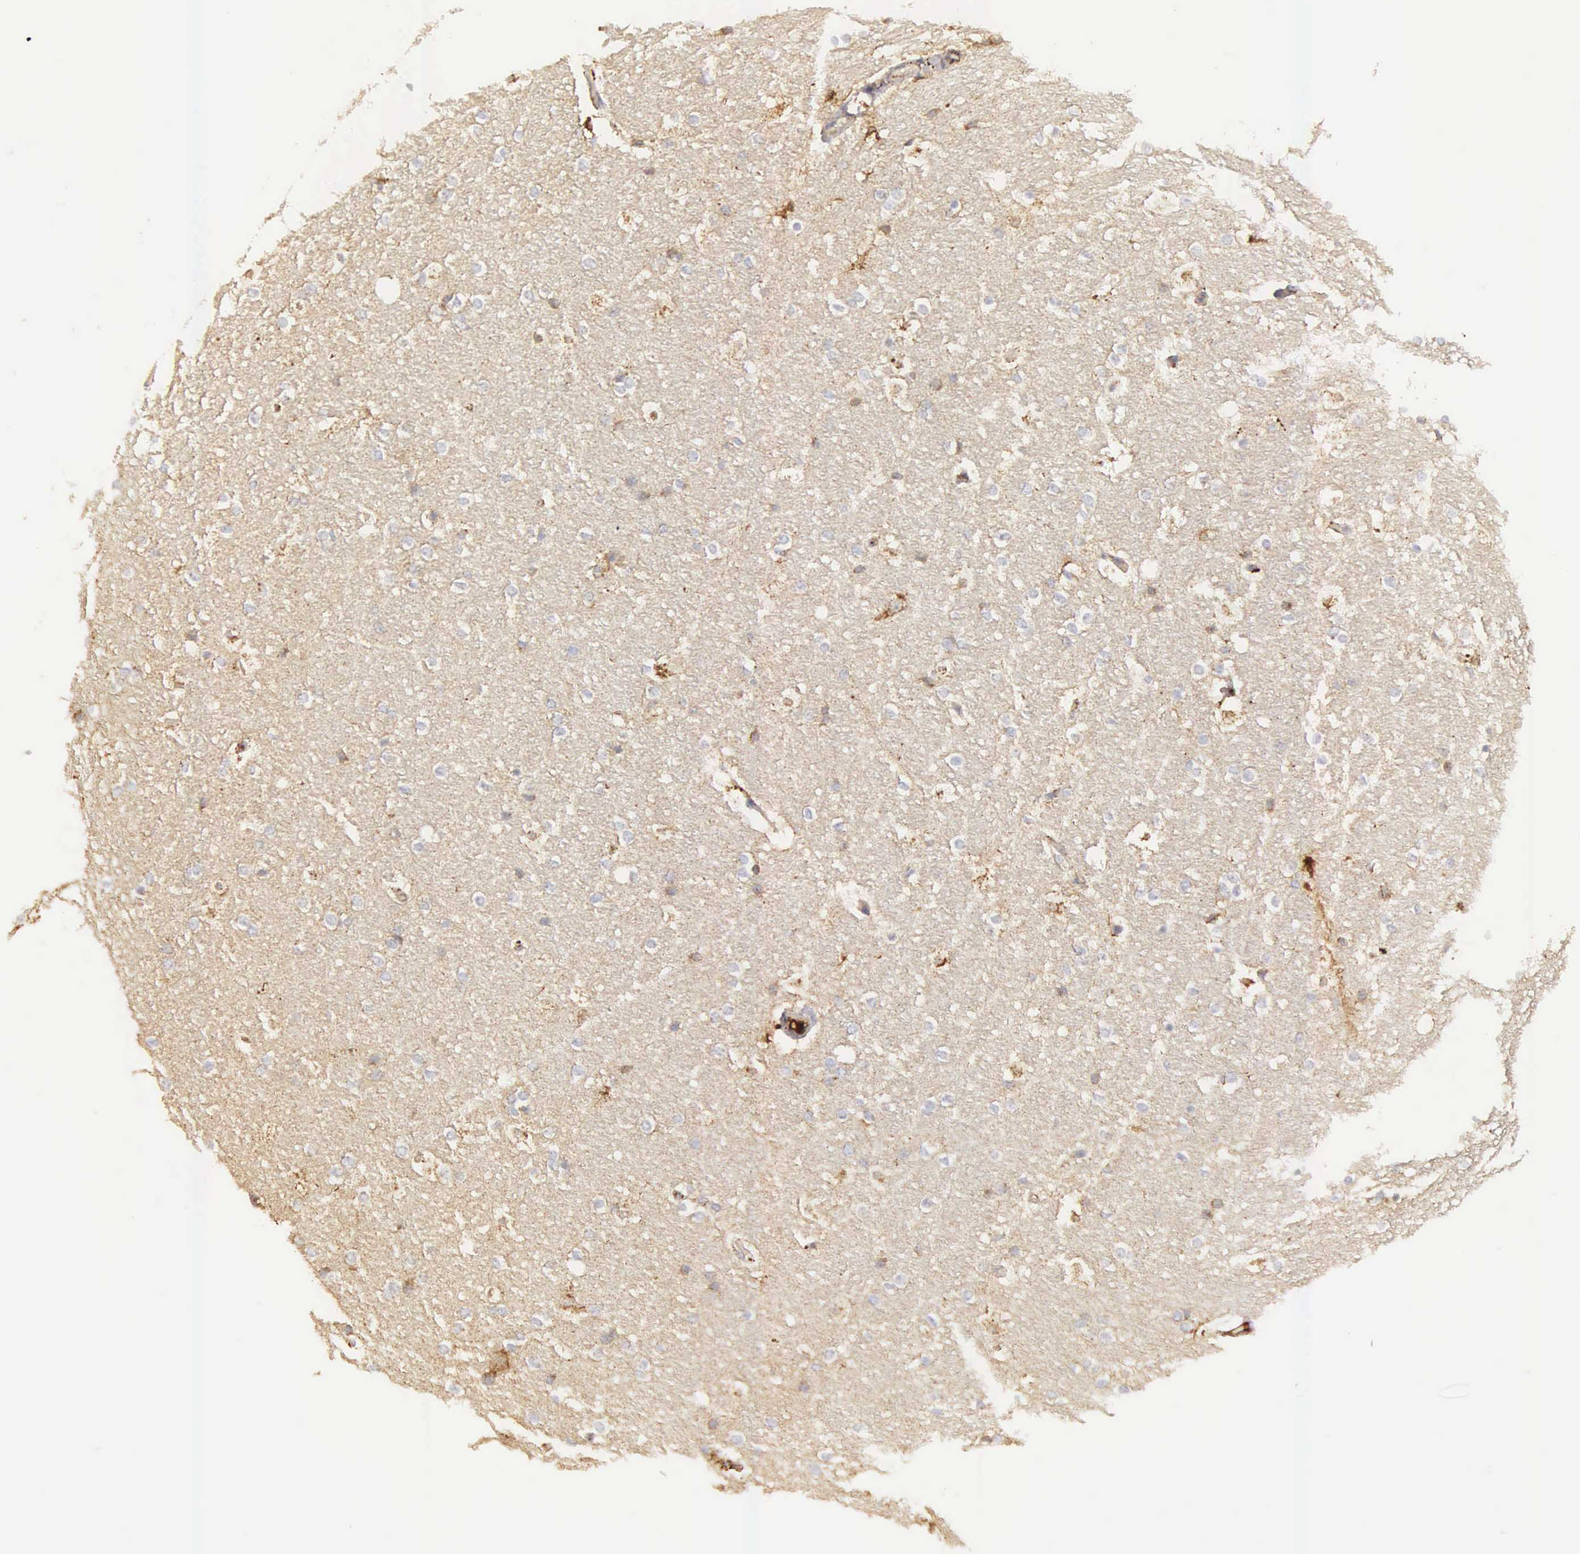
{"staining": {"intensity": "negative", "quantity": "none", "location": "none"}, "tissue": "hippocampus", "cell_type": "Glial cells", "image_type": "normal", "snomed": [{"axis": "morphology", "description": "Normal tissue, NOS"}, {"axis": "topography", "description": "Hippocampus"}], "caption": "Immunohistochemical staining of normal human hippocampus reveals no significant expression in glial cells. (DAB IHC with hematoxylin counter stain).", "gene": "CLU", "patient": {"sex": "female", "age": 19}}